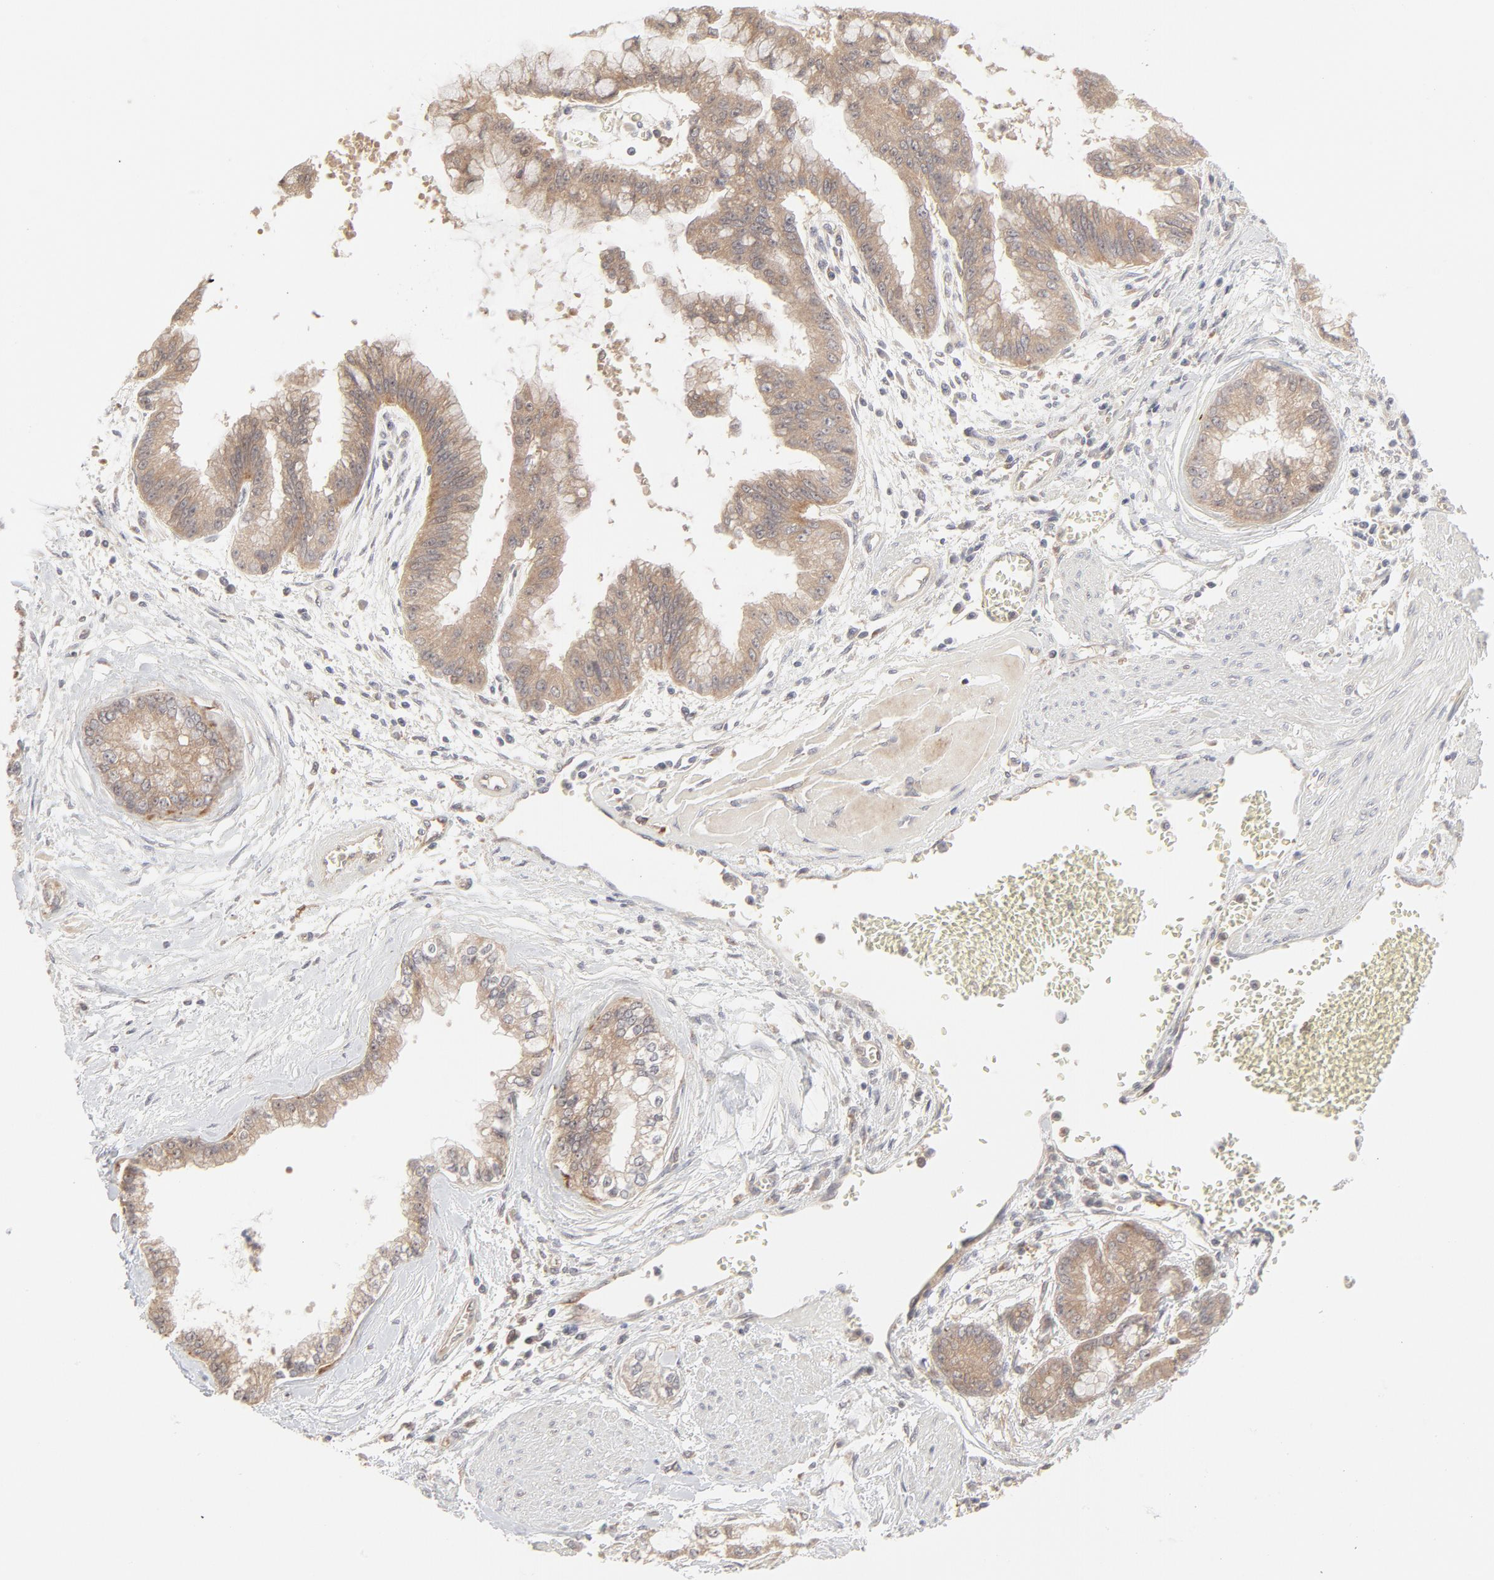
{"staining": {"intensity": "moderate", "quantity": ">75%", "location": "cytoplasmic/membranous"}, "tissue": "liver cancer", "cell_type": "Tumor cells", "image_type": "cancer", "snomed": [{"axis": "morphology", "description": "Cholangiocarcinoma"}, {"axis": "topography", "description": "Liver"}], "caption": "The photomicrograph displays a brown stain indicating the presence of a protein in the cytoplasmic/membranous of tumor cells in liver cancer. The staining is performed using DAB brown chromogen to label protein expression. The nuclei are counter-stained blue using hematoxylin.", "gene": "RAB5C", "patient": {"sex": "female", "age": 79}}